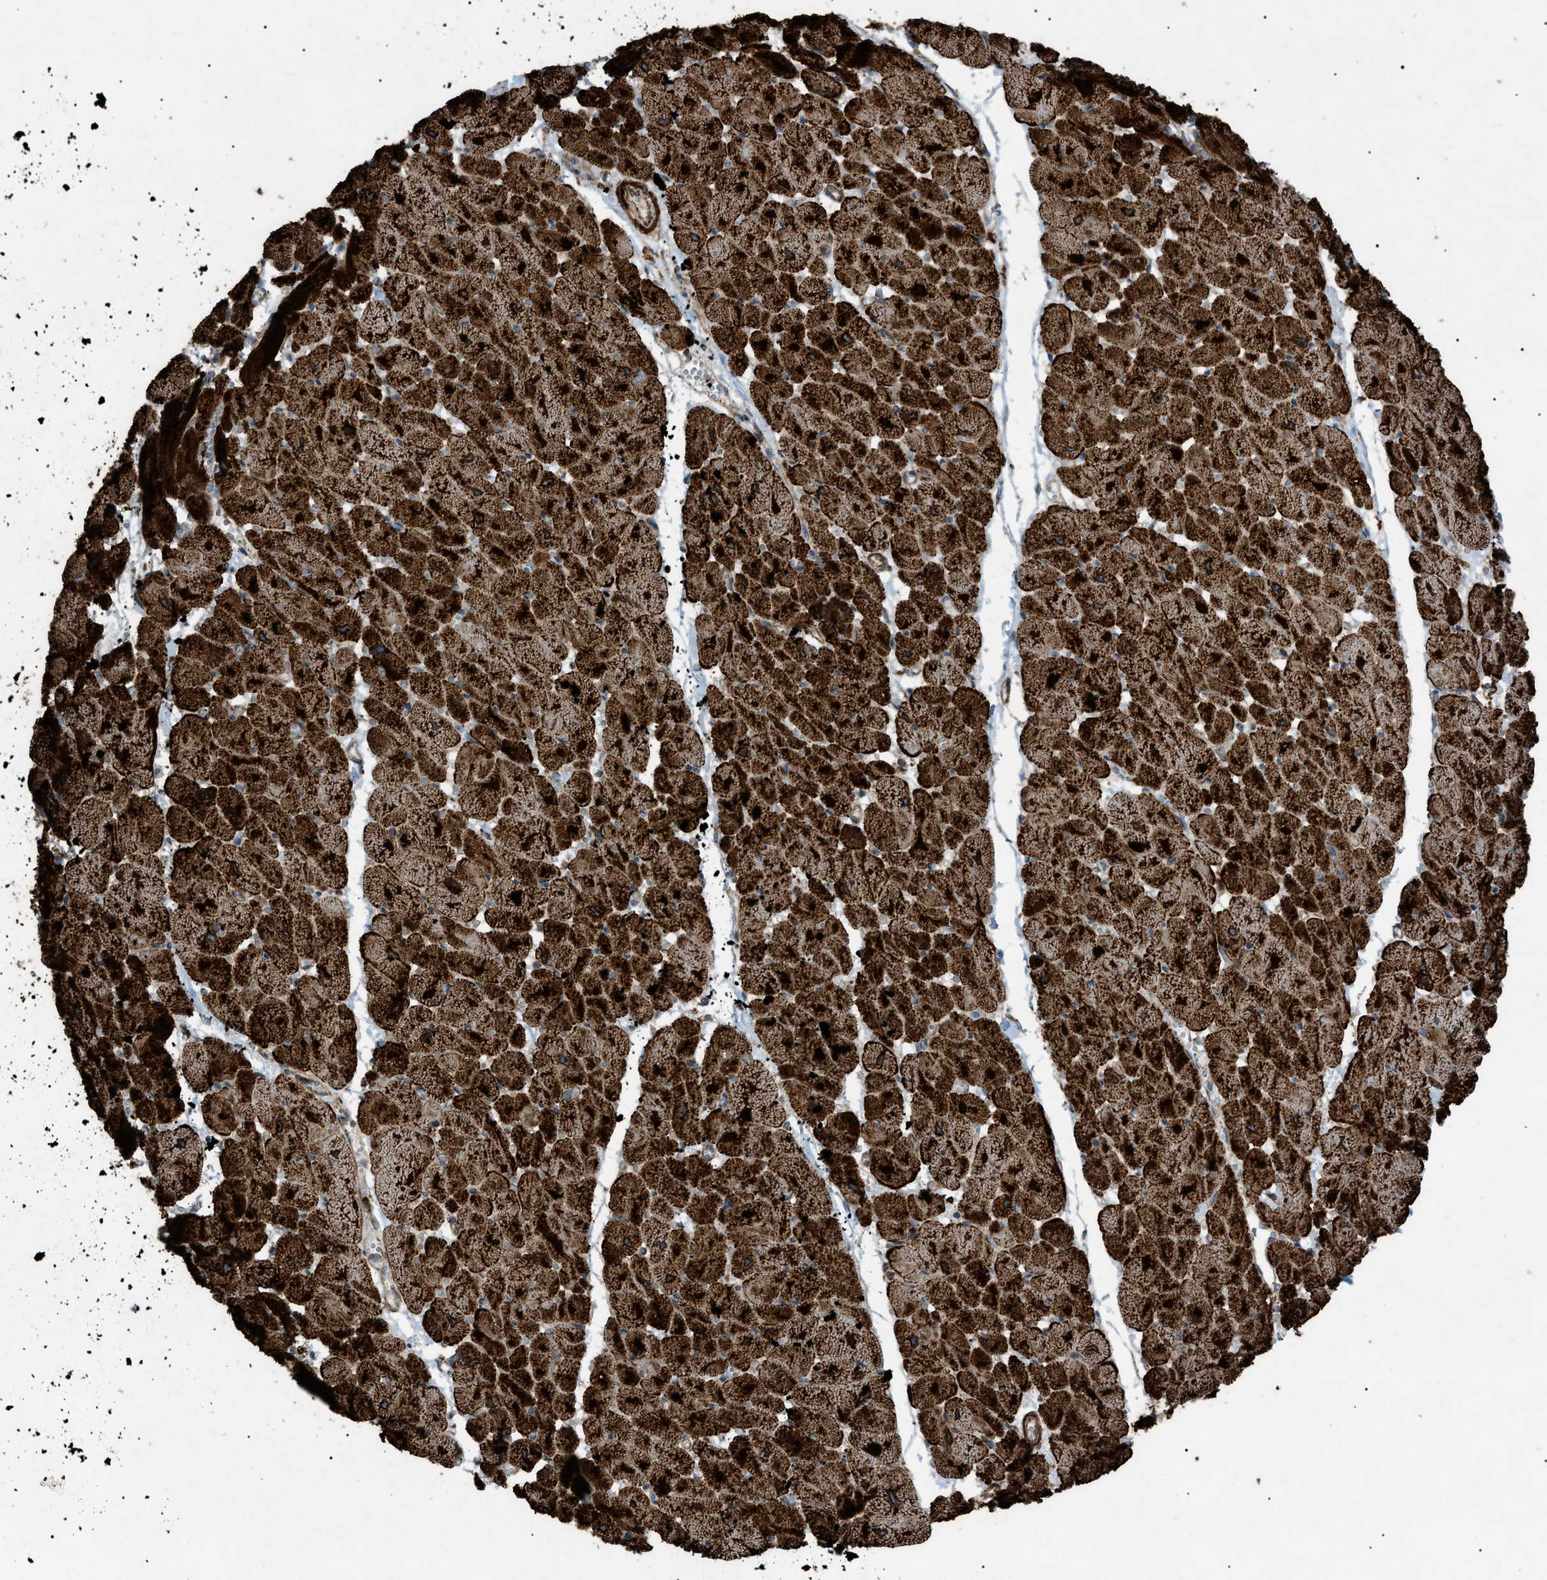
{"staining": {"intensity": "strong", "quantity": ">75%", "location": "cytoplasmic/membranous"}, "tissue": "heart muscle", "cell_type": "Cardiomyocytes", "image_type": "normal", "snomed": [{"axis": "morphology", "description": "Normal tissue, NOS"}, {"axis": "topography", "description": "Heart"}], "caption": "The micrograph demonstrates immunohistochemical staining of unremarkable heart muscle. There is strong cytoplasmic/membranous staining is present in about >75% of cardiomyocytes.", "gene": "C1GALT1C1", "patient": {"sex": "female", "age": 54}}